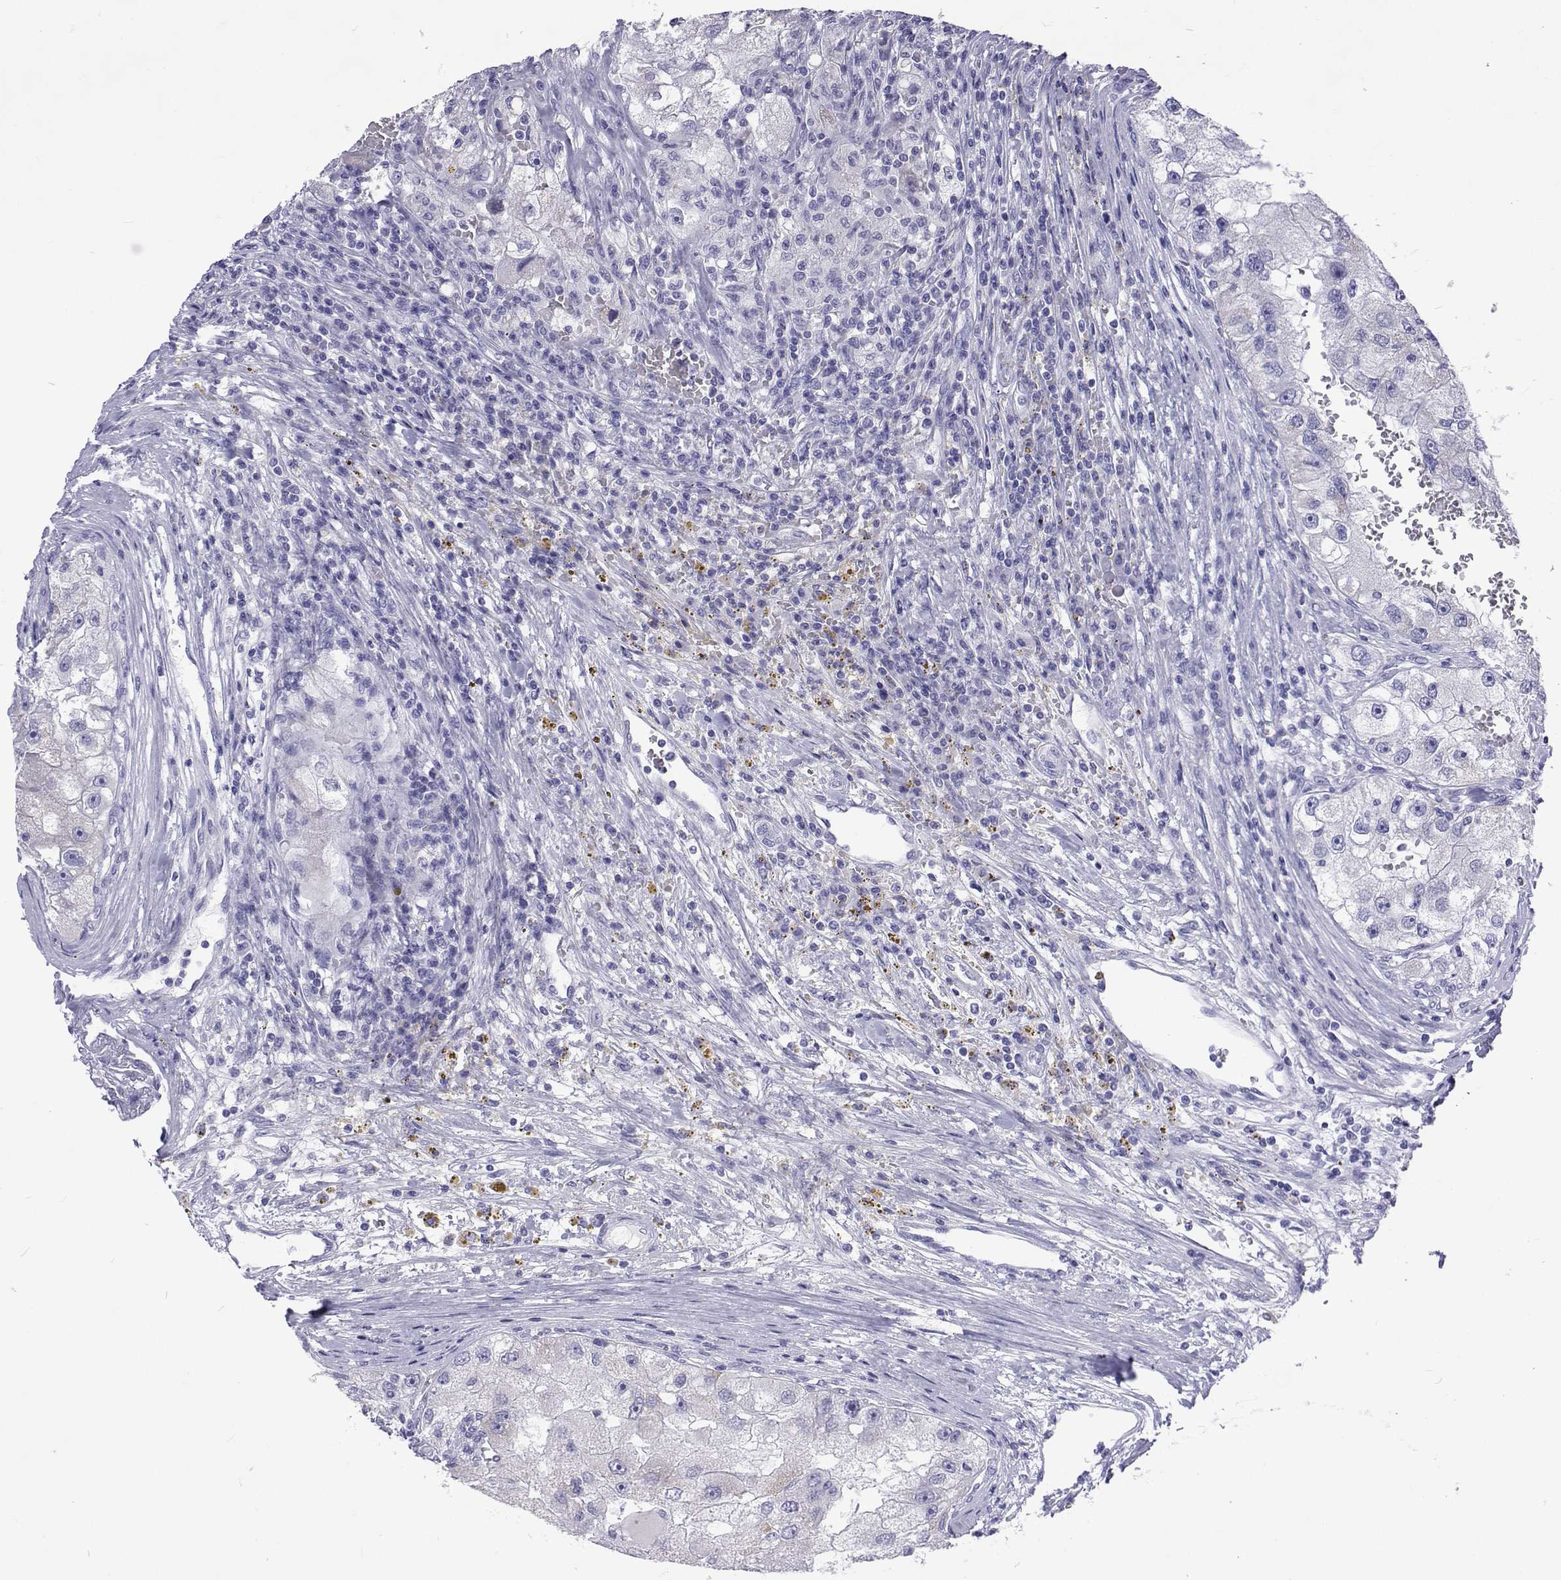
{"staining": {"intensity": "negative", "quantity": "none", "location": "none"}, "tissue": "renal cancer", "cell_type": "Tumor cells", "image_type": "cancer", "snomed": [{"axis": "morphology", "description": "Adenocarcinoma, NOS"}, {"axis": "topography", "description": "Kidney"}], "caption": "Immunohistochemistry of adenocarcinoma (renal) exhibits no expression in tumor cells.", "gene": "UMODL1", "patient": {"sex": "male", "age": 63}}